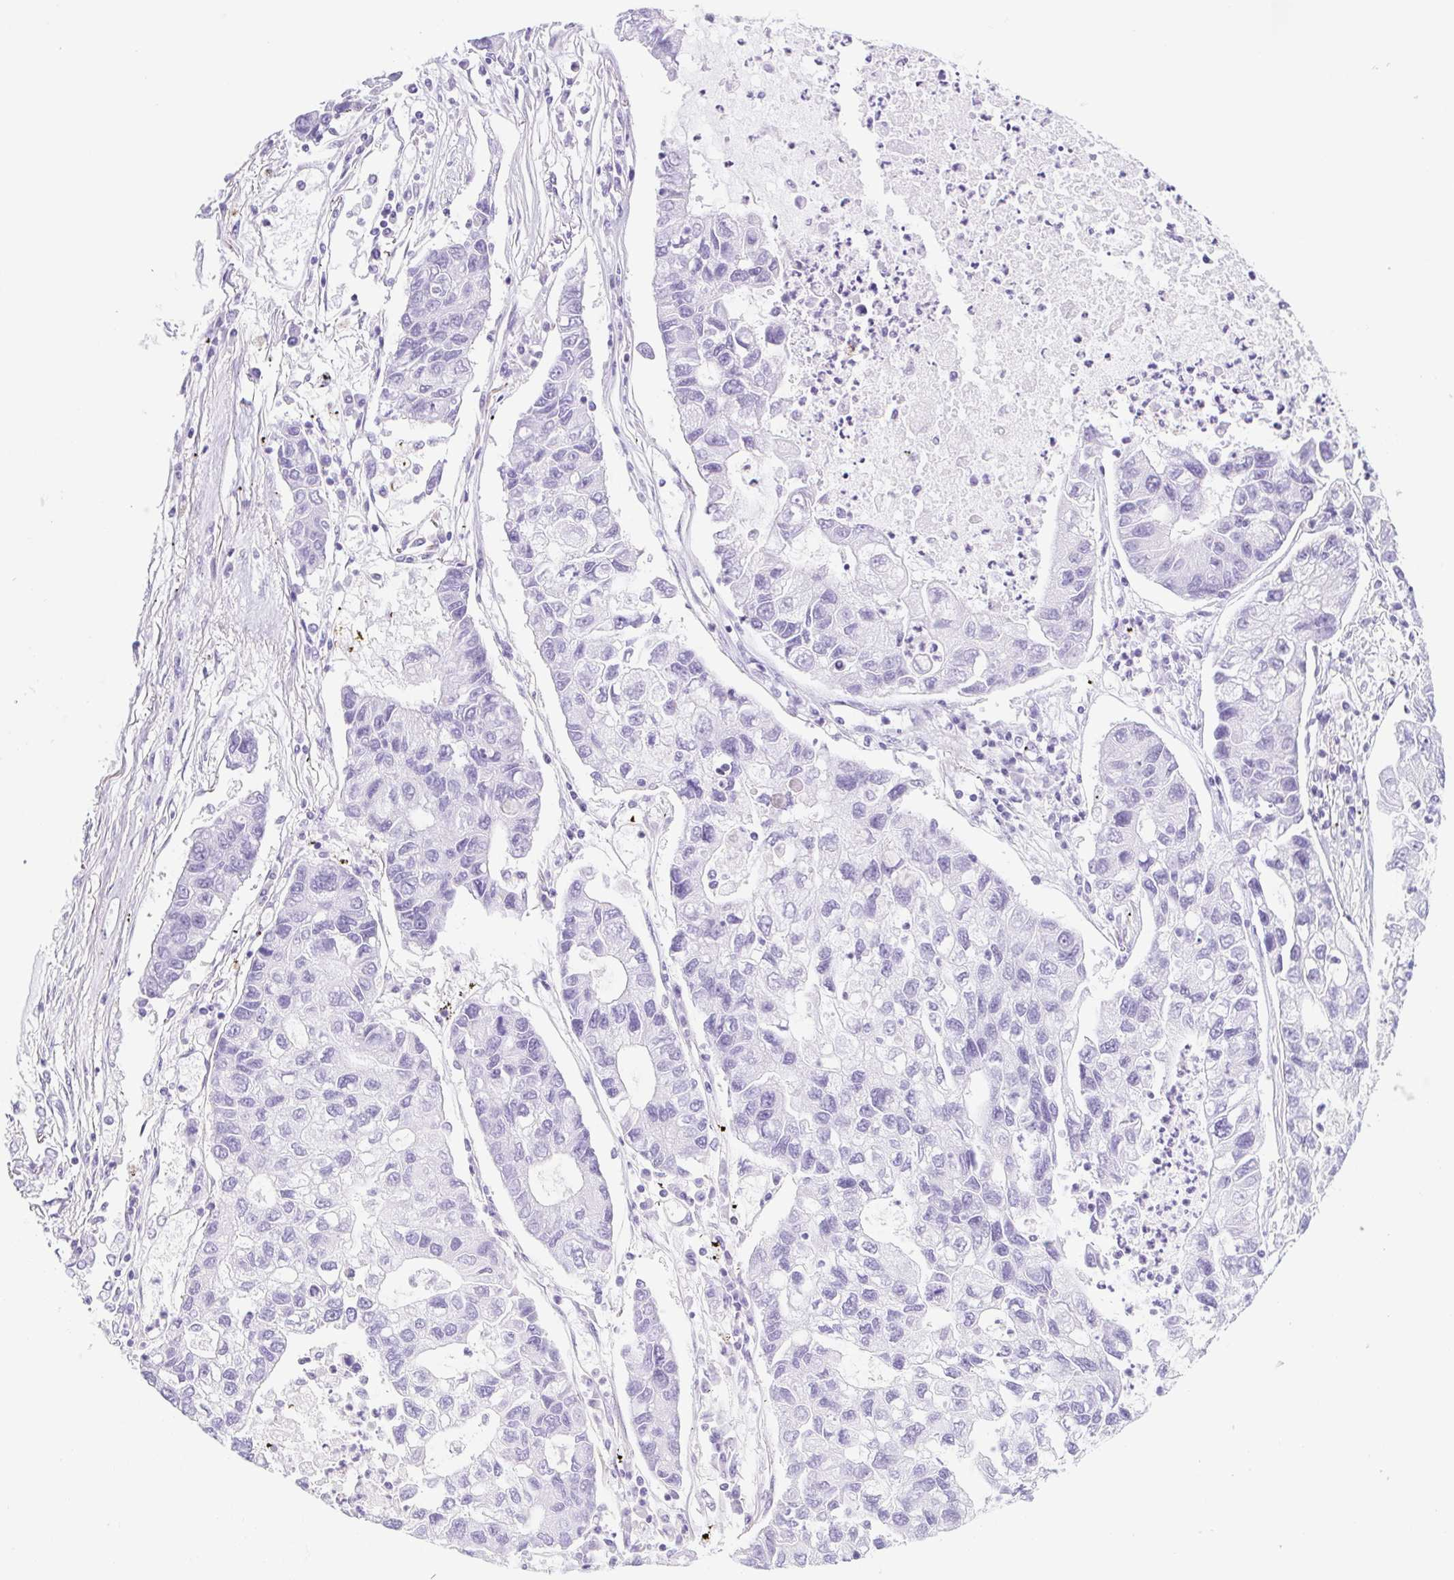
{"staining": {"intensity": "negative", "quantity": "none", "location": "none"}, "tissue": "lung cancer", "cell_type": "Tumor cells", "image_type": "cancer", "snomed": [{"axis": "morphology", "description": "Adenocarcinoma, NOS"}, {"axis": "topography", "description": "Bronchus"}, {"axis": "topography", "description": "Lung"}], "caption": "IHC image of adenocarcinoma (lung) stained for a protein (brown), which reveals no positivity in tumor cells.", "gene": "CYP21A2", "patient": {"sex": "female", "age": 51}}